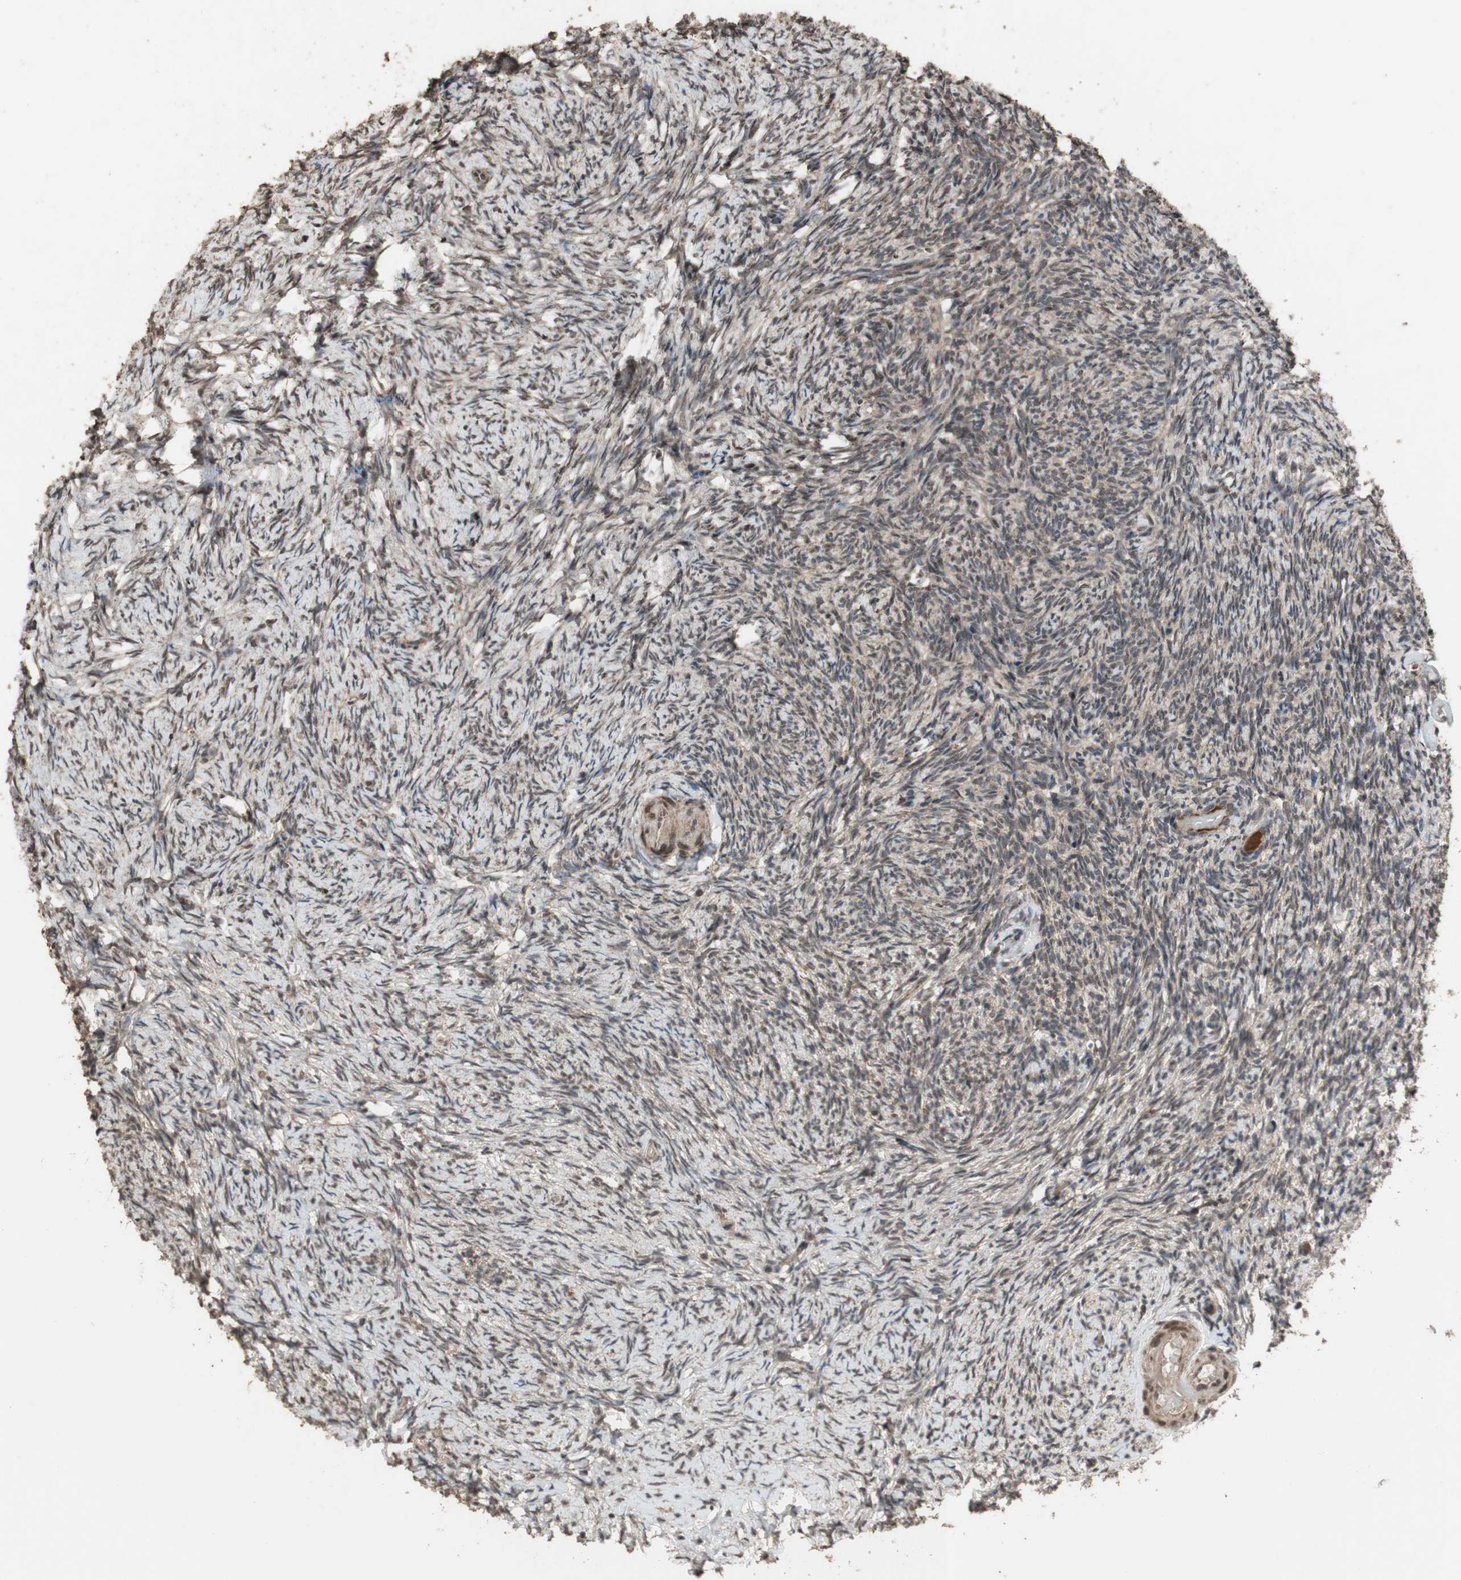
{"staining": {"intensity": "weak", "quantity": ">75%", "location": "cytoplasmic/membranous"}, "tissue": "ovary", "cell_type": "Ovarian stroma cells", "image_type": "normal", "snomed": [{"axis": "morphology", "description": "Normal tissue, NOS"}, {"axis": "topography", "description": "Ovary"}], "caption": "A brown stain shows weak cytoplasmic/membranous positivity of a protein in ovarian stroma cells of normal ovary. Using DAB (brown) and hematoxylin (blue) stains, captured at high magnification using brightfield microscopy.", "gene": "KANSL1", "patient": {"sex": "female", "age": 60}}